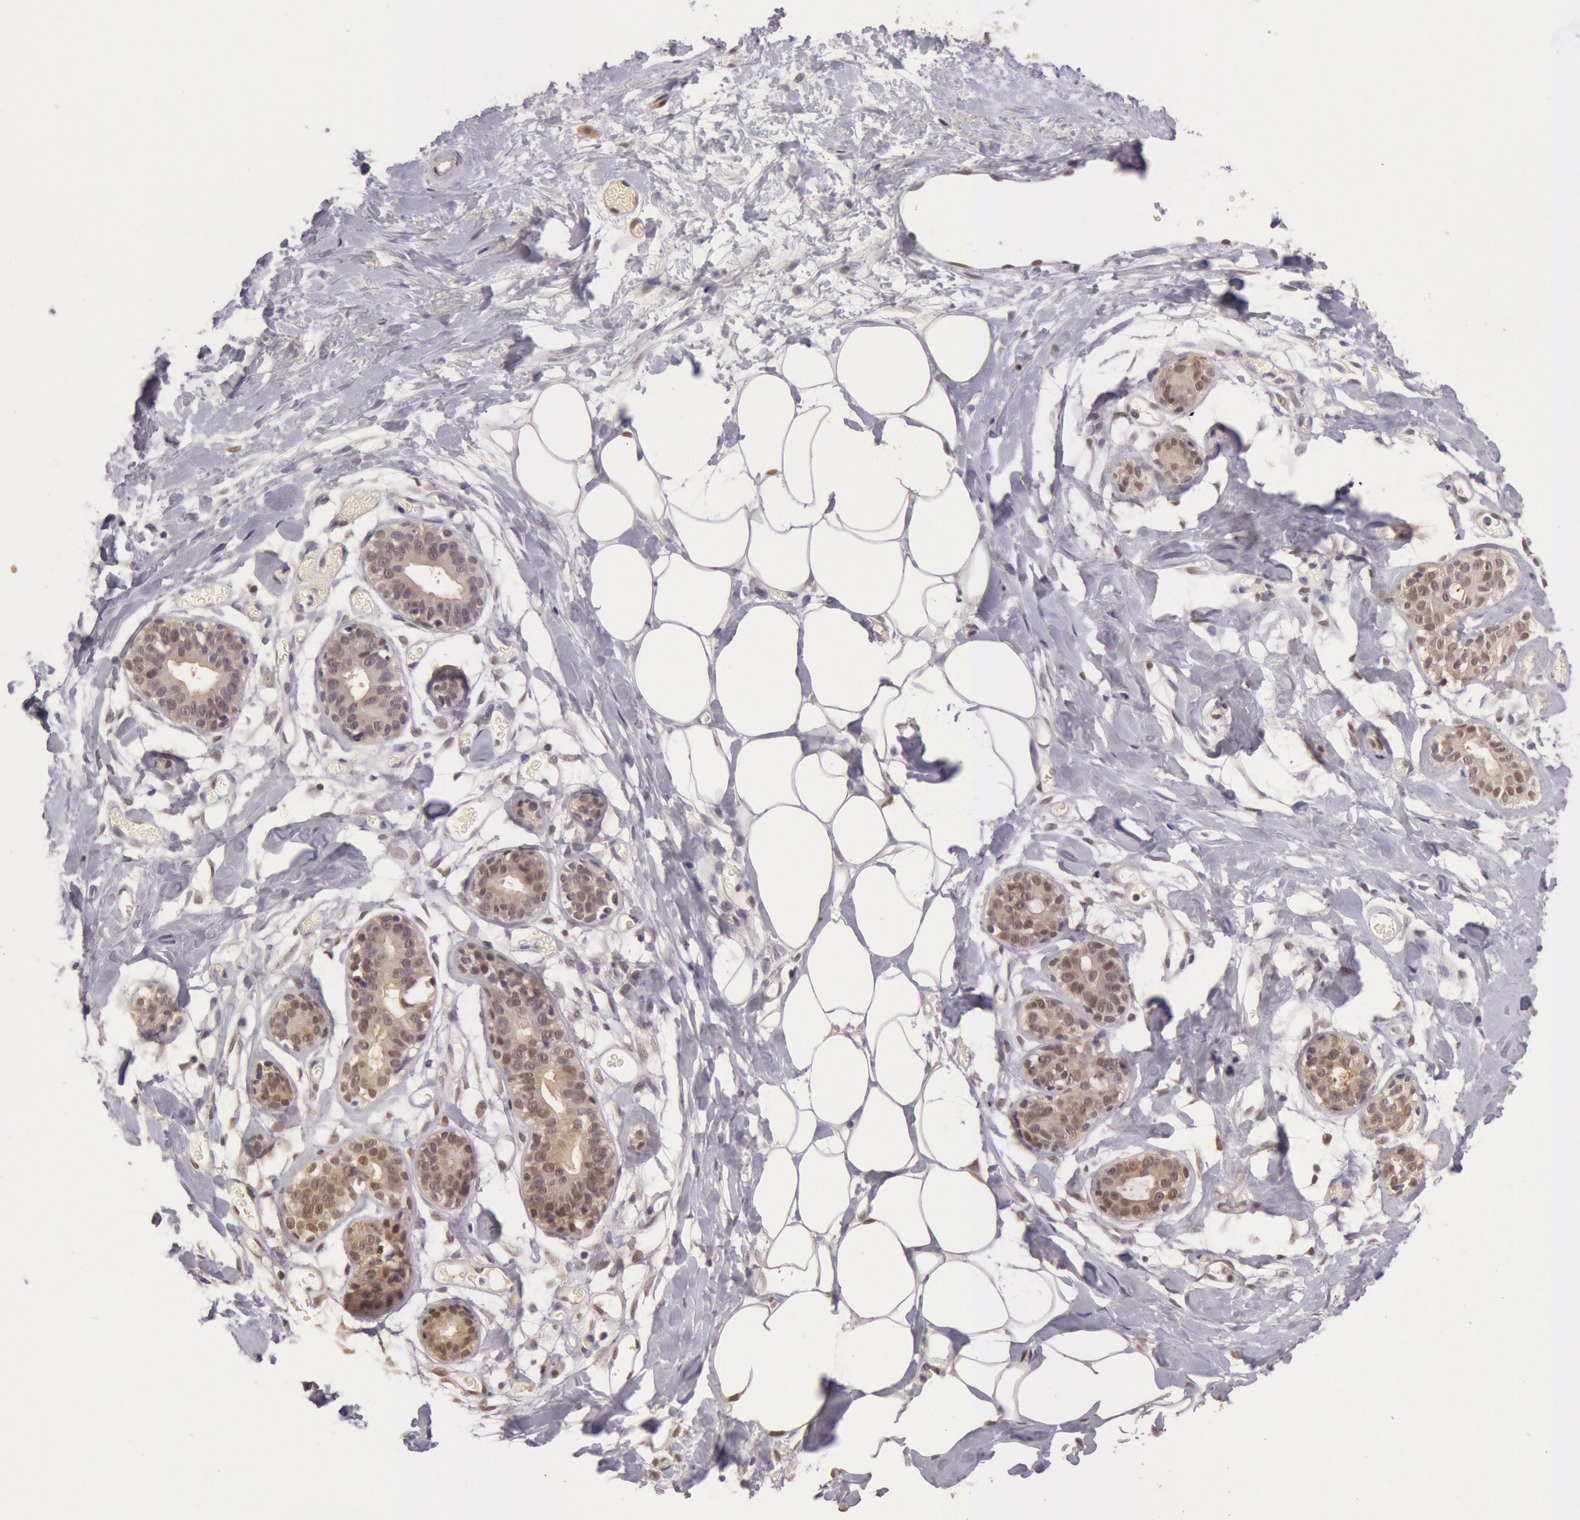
{"staining": {"intensity": "moderate", "quantity": ">75%", "location": "nuclear"}, "tissue": "breast", "cell_type": "Adipocytes", "image_type": "normal", "snomed": [{"axis": "morphology", "description": "Normal tissue, NOS"}, {"axis": "topography", "description": "Breast"}], "caption": "Breast stained with DAB immunohistochemistry shows medium levels of moderate nuclear positivity in approximately >75% of adipocytes.", "gene": "SOD1", "patient": {"sex": "female", "age": 54}}